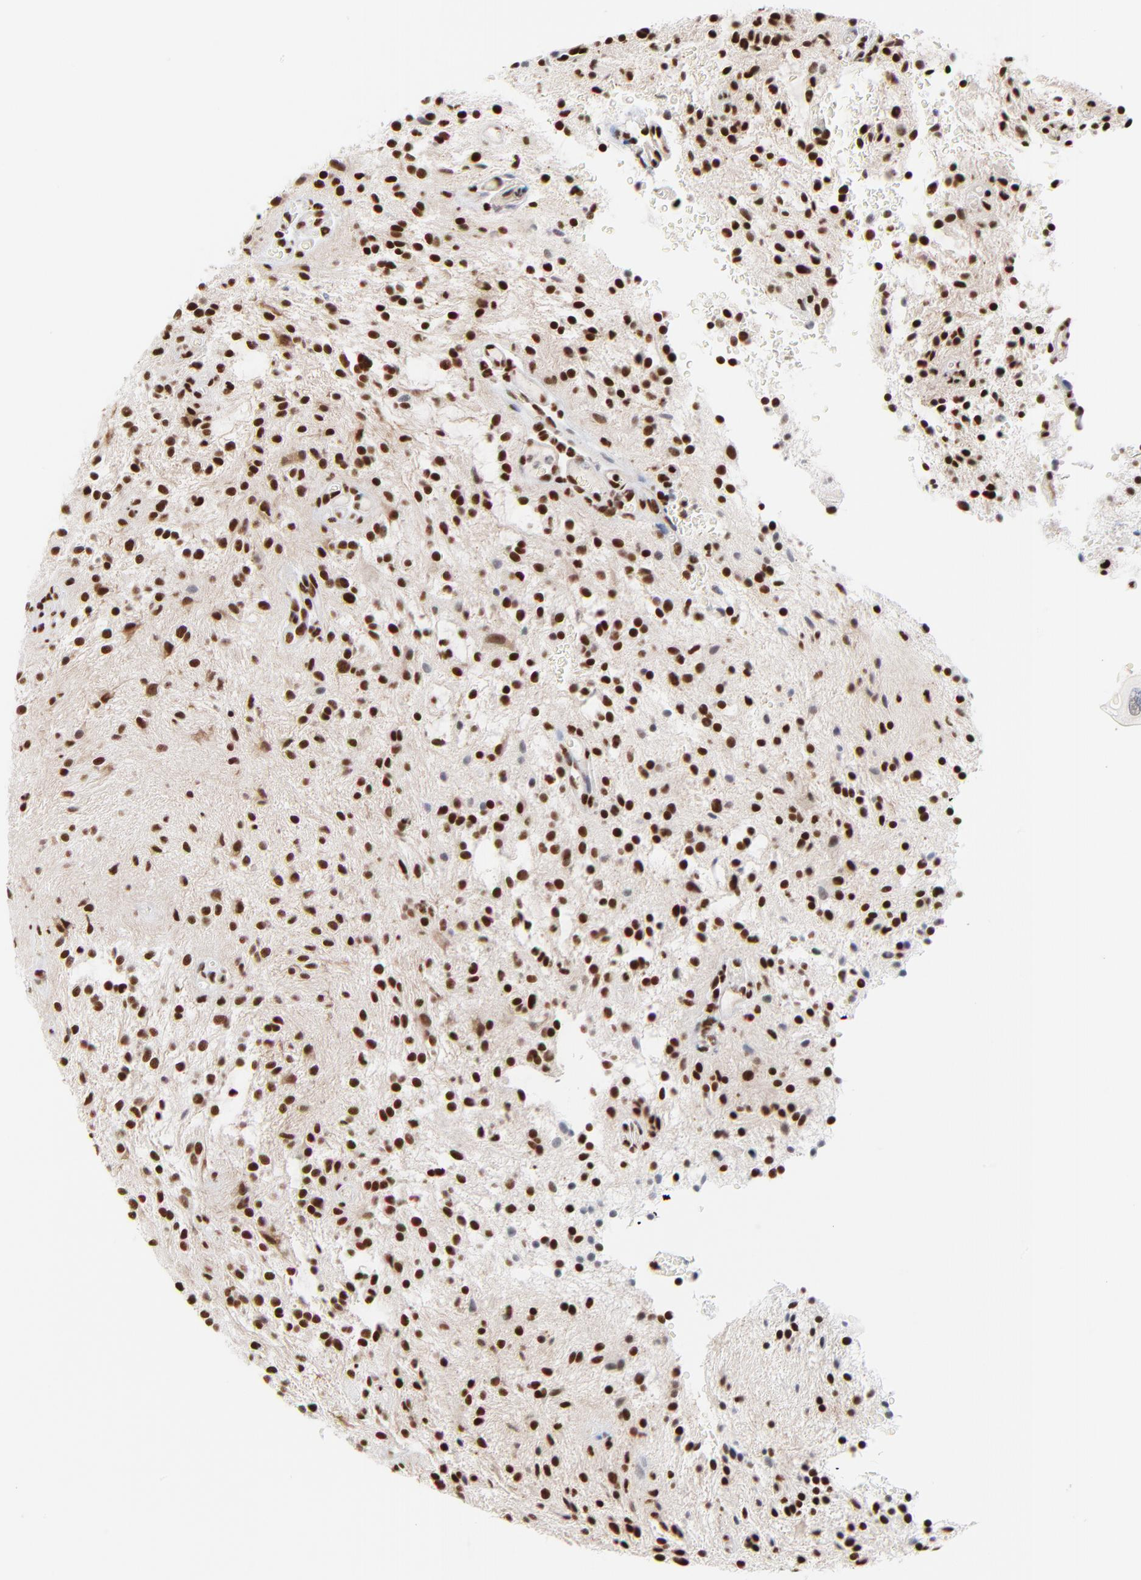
{"staining": {"intensity": "strong", "quantity": ">75%", "location": "nuclear"}, "tissue": "glioma", "cell_type": "Tumor cells", "image_type": "cancer", "snomed": [{"axis": "morphology", "description": "Glioma, malignant, NOS"}, {"axis": "topography", "description": "Cerebellum"}], "caption": "This is a photomicrograph of immunohistochemistry staining of glioma (malignant), which shows strong expression in the nuclear of tumor cells.", "gene": "CREB1", "patient": {"sex": "female", "age": 10}}